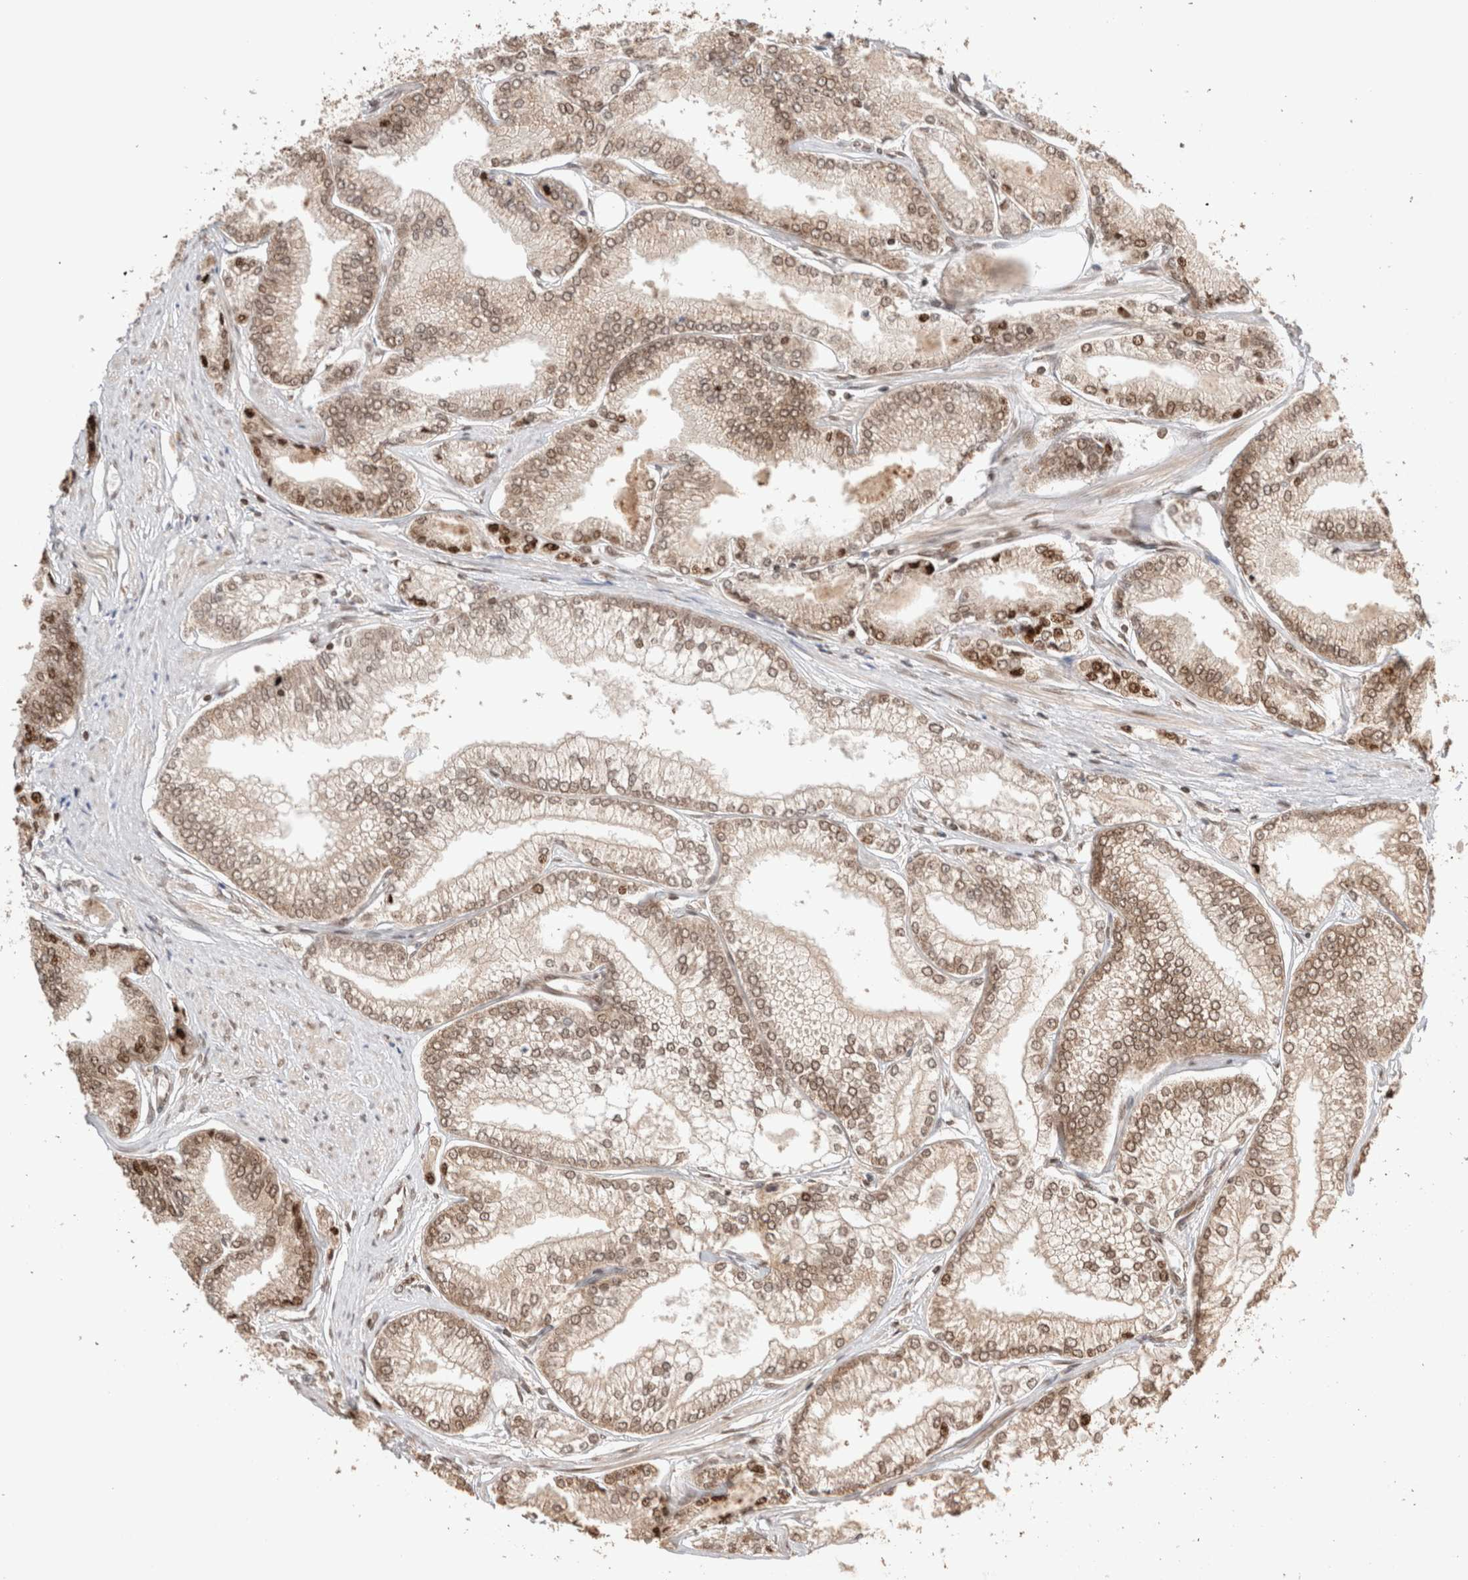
{"staining": {"intensity": "weak", "quantity": "25%-75%", "location": "cytoplasmic/membranous,nuclear"}, "tissue": "prostate cancer", "cell_type": "Tumor cells", "image_type": "cancer", "snomed": [{"axis": "morphology", "description": "Adenocarcinoma, Low grade"}, {"axis": "topography", "description": "Prostate"}], "caption": "An image of human low-grade adenocarcinoma (prostate) stained for a protein reveals weak cytoplasmic/membranous and nuclear brown staining in tumor cells.", "gene": "TPR", "patient": {"sex": "male", "age": 52}}